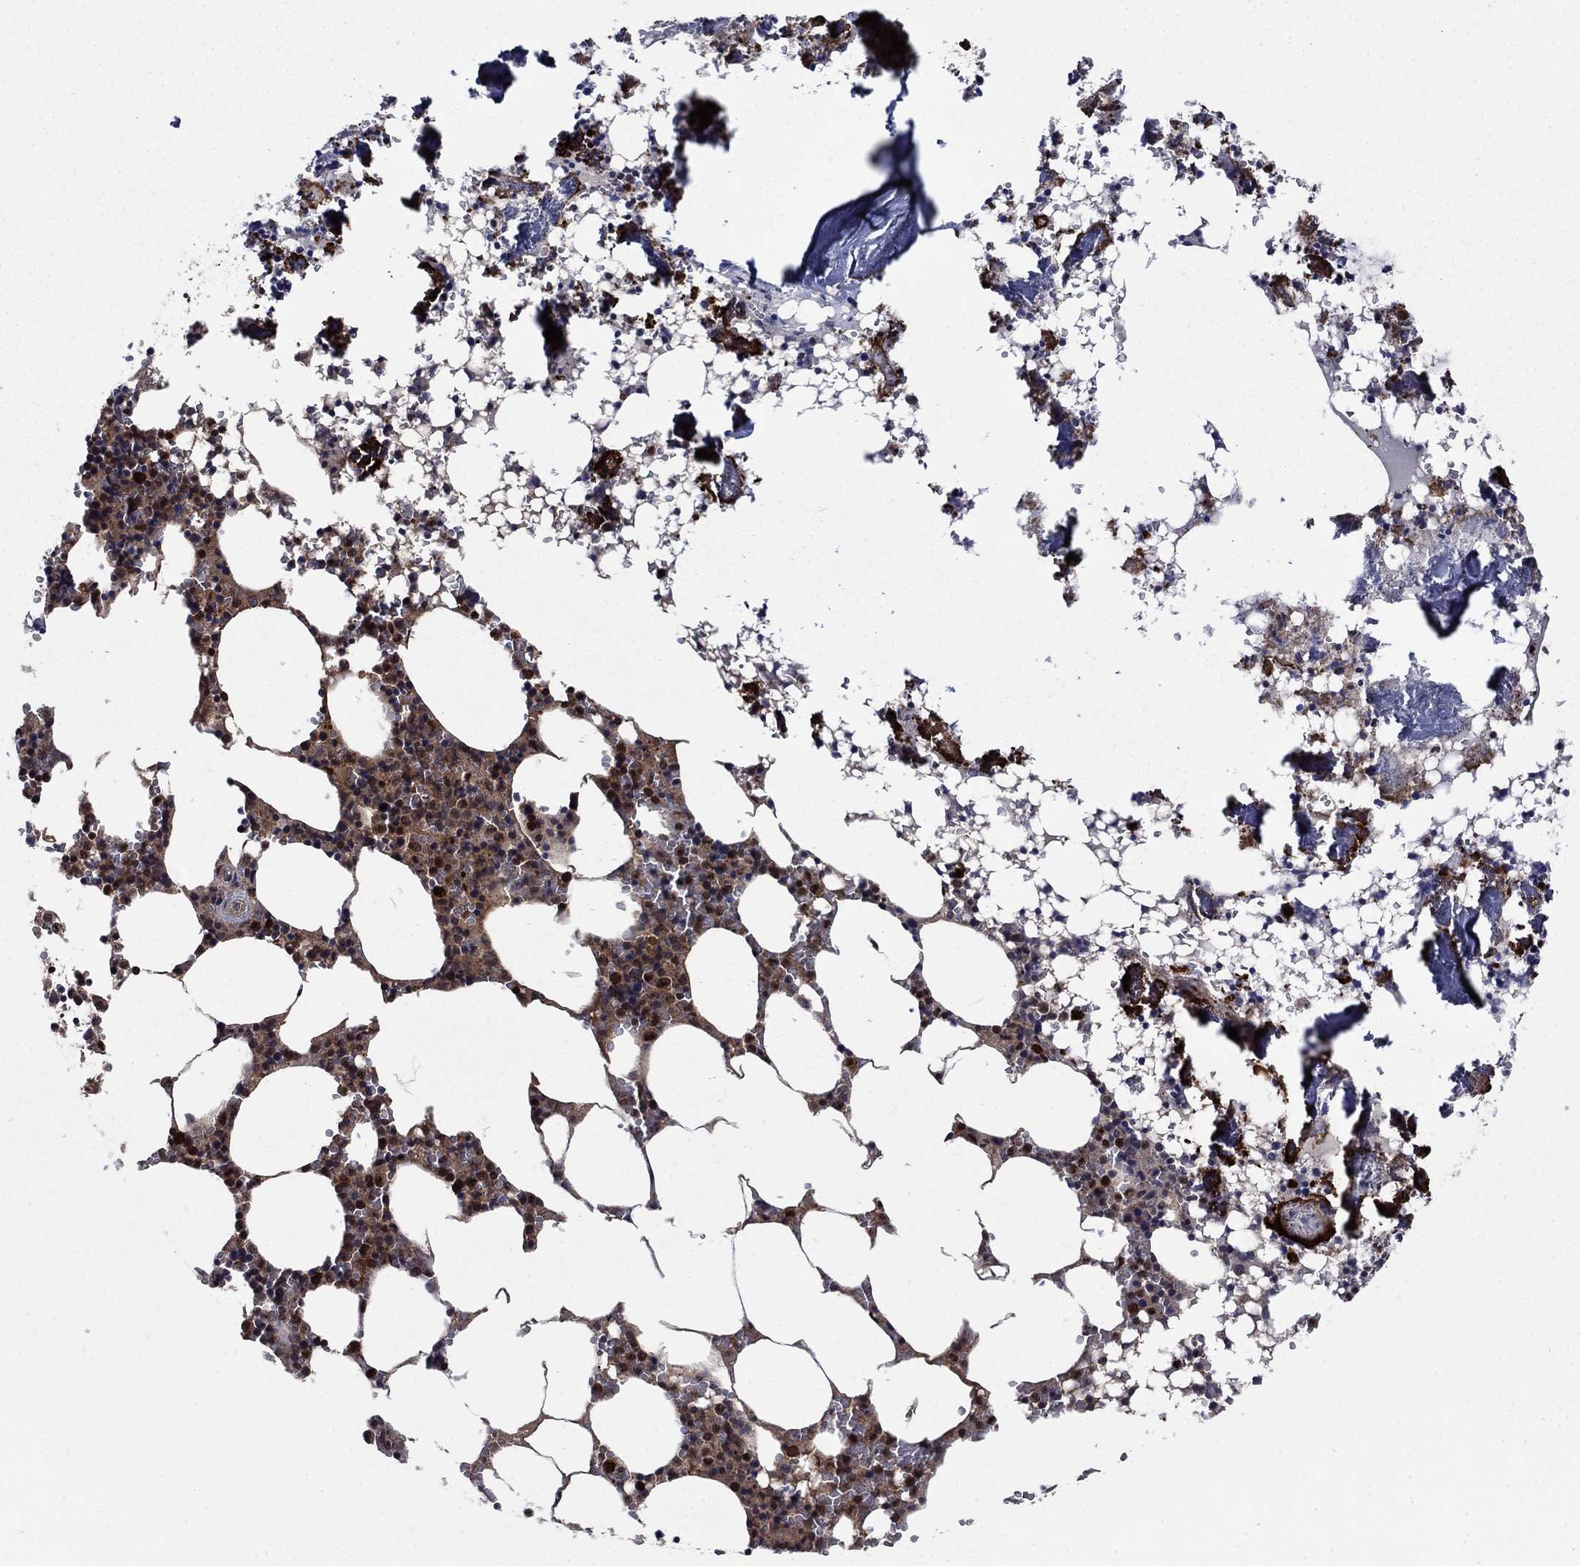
{"staining": {"intensity": "strong", "quantity": "25%-75%", "location": "cytoplasmic/membranous,nuclear"}, "tissue": "bone marrow", "cell_type": "Hematopoietic cells", "image_type": "normal", "snomed": [{"axis": "morphology", "description": "Normal tissue, NOS"}, {"axis": "topography", "description": "Bone marrow"}], "caption": "Protein staining exhibits strong cytoplasmic/membranous,nuclear staining in about 25%-75% of hematopoietic cells in benign bone marrow. The protein of interest is shown in brown color, while the nuclei are stained blue.", "gene": "CACYBP", "patient": {"sex": "female", "age": 64}}